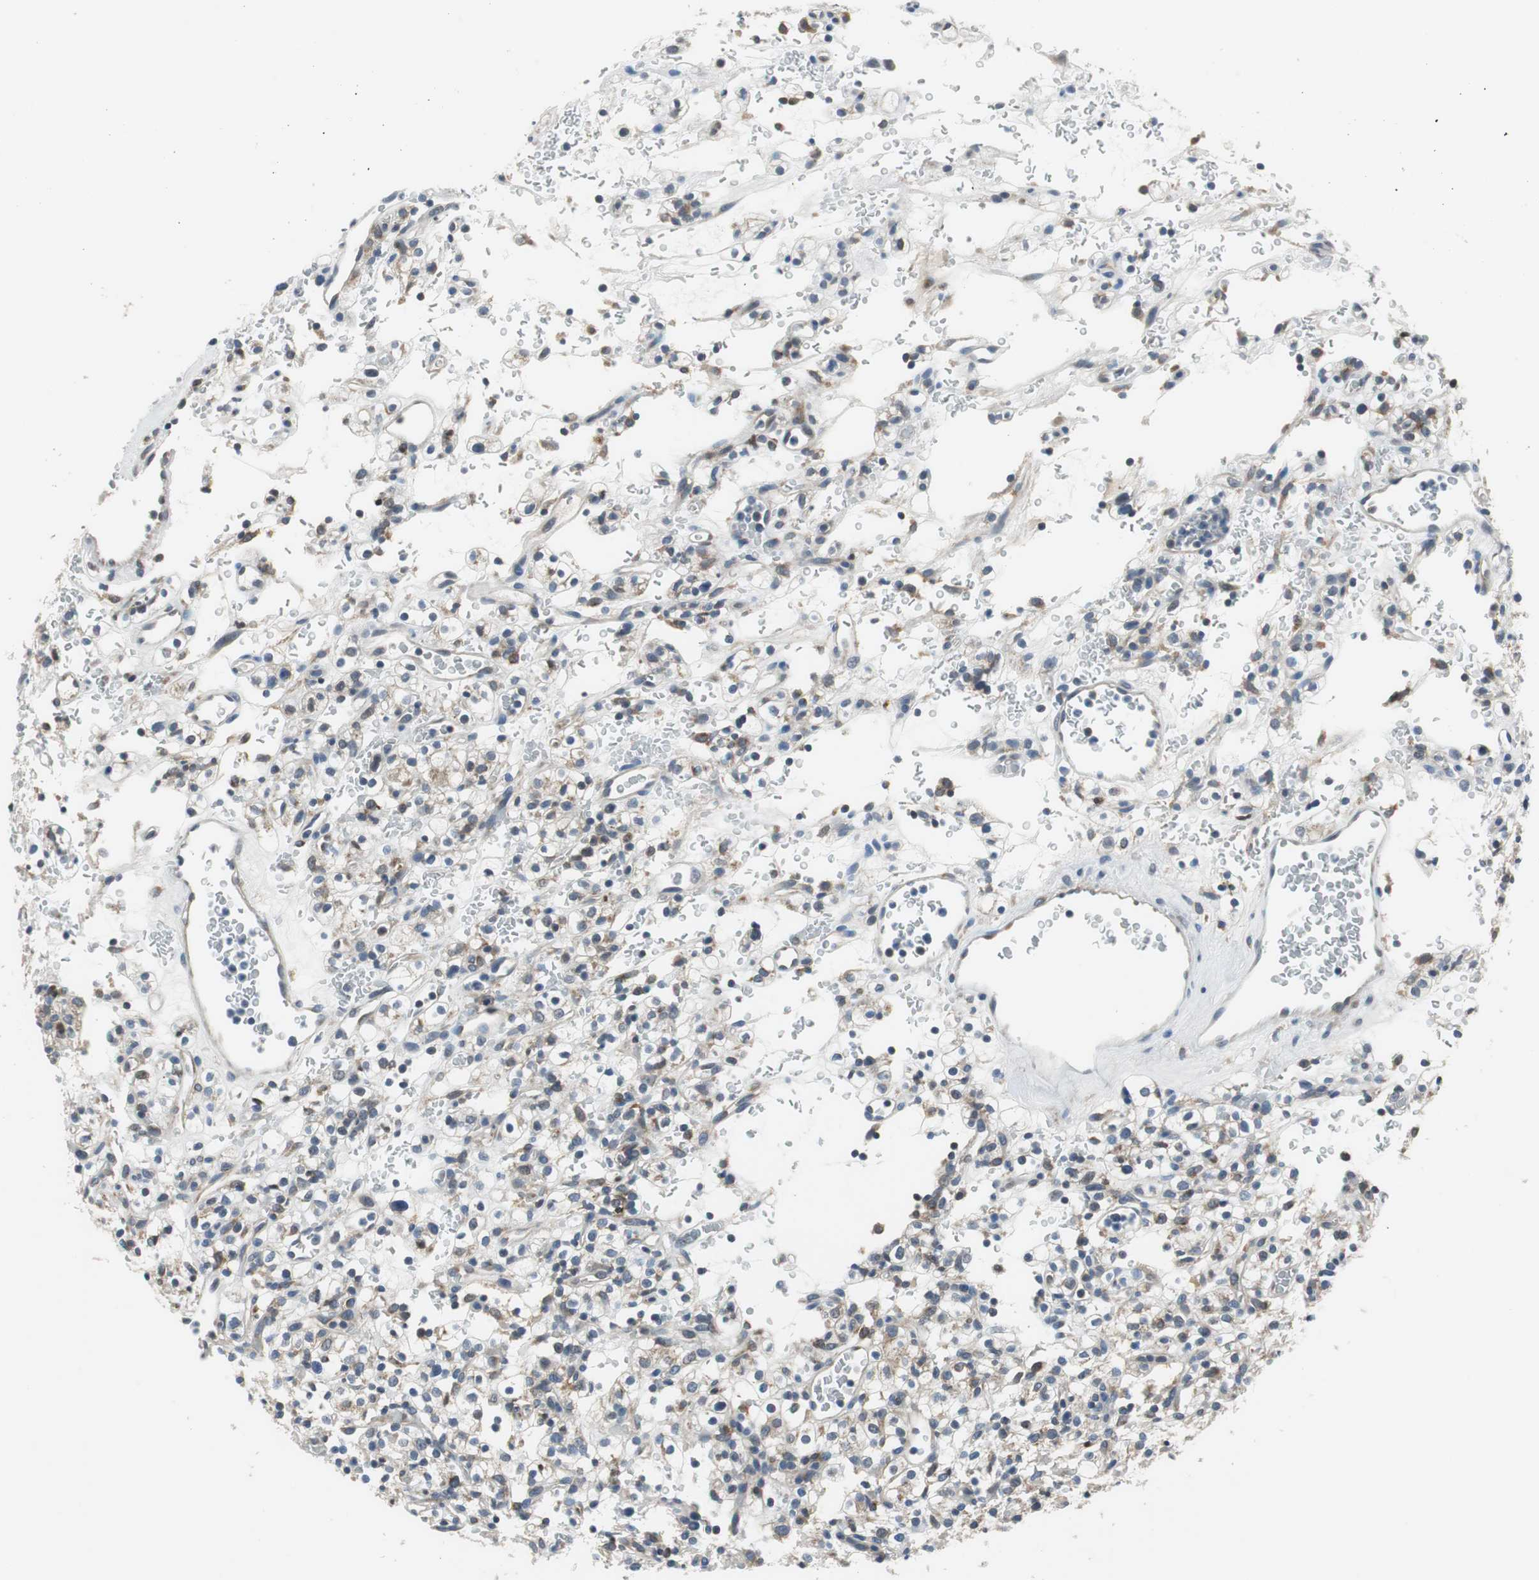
{"staining": {"intensity": "negative", "quantity": "none", "location": "none"}, "tissue": "renal cancer", "cell_type": "Tumor cells", "image_type": "cancer", "snomed": [{"axis": "morphology", "description": "Normal tissue, NOS"}, {"axis": "morphology", "description": "Adenocarcinoma, NOS"}, {"axis": "topography", "description": "Kidney"}], "caption": "A high-resolution micrograph shows IHC staining of renal cancer, which demonstrates no significant staining in tumor cells.", "gene": "PLAA", "patient": {"sex": "female", "age": 72}}